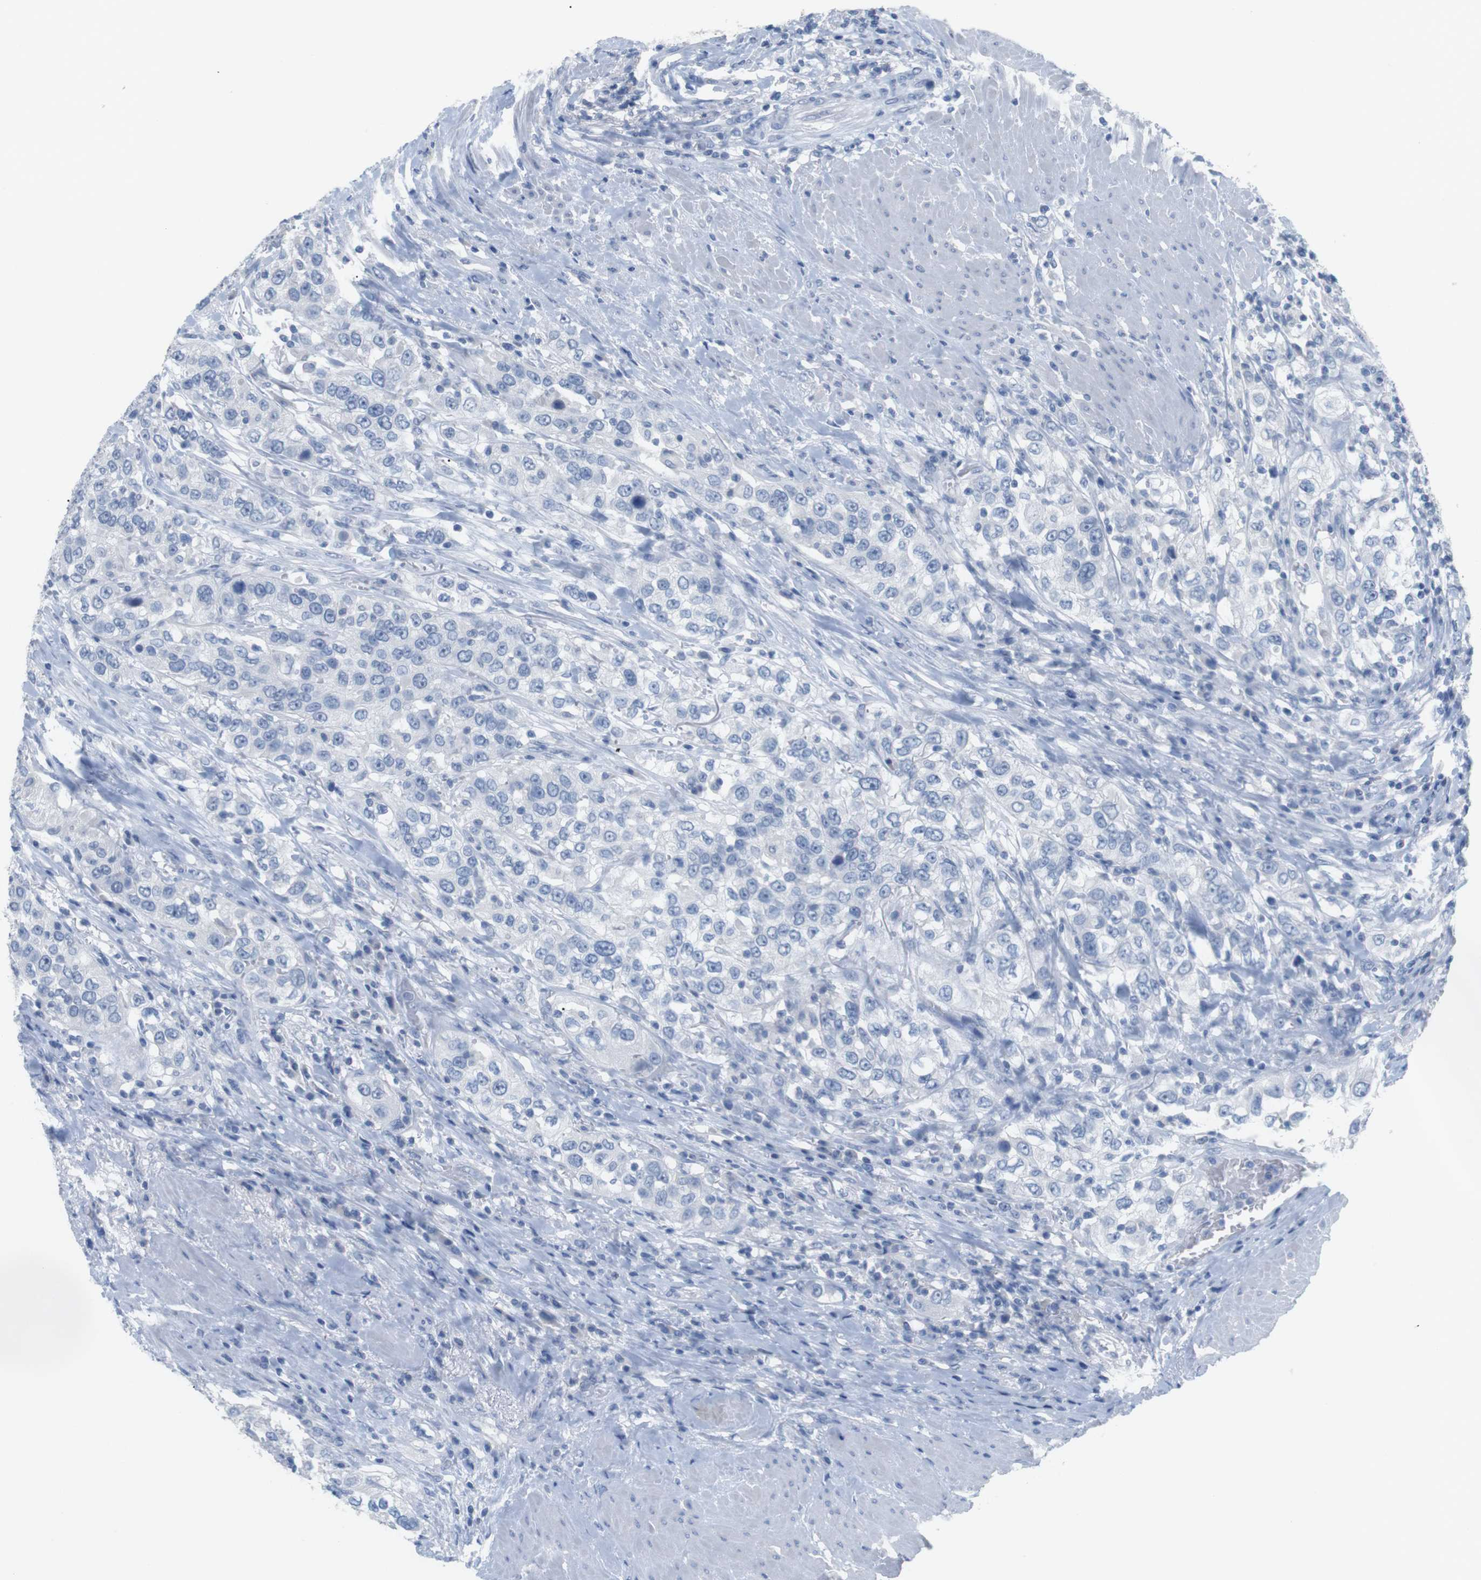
{"staining": {"intensity": "negative", "quantity": "none", "location": "none"}, "tissue": "urothelial cancer", "cell_type": "Tumor cells", "image_type": "cancer", "snomed": [{"axis": "morphology", "description": "Urothelial carcinoma, High grade"}, {"axis": "topography", "description": "Urinary bladder"}], "caption": "IHC histopathology image of urothelial carcinoma (high-grade) stained for a protein (brown), which demonstrates no positivity in tumor cells. The staining was performed using DAB to visualize the protein expression in brown, while the nuclei were stained in blue with hematoxylin (Magnification: 20x).", "gene": "HBG2", "patient": {"sex": "female", "age": 80}}